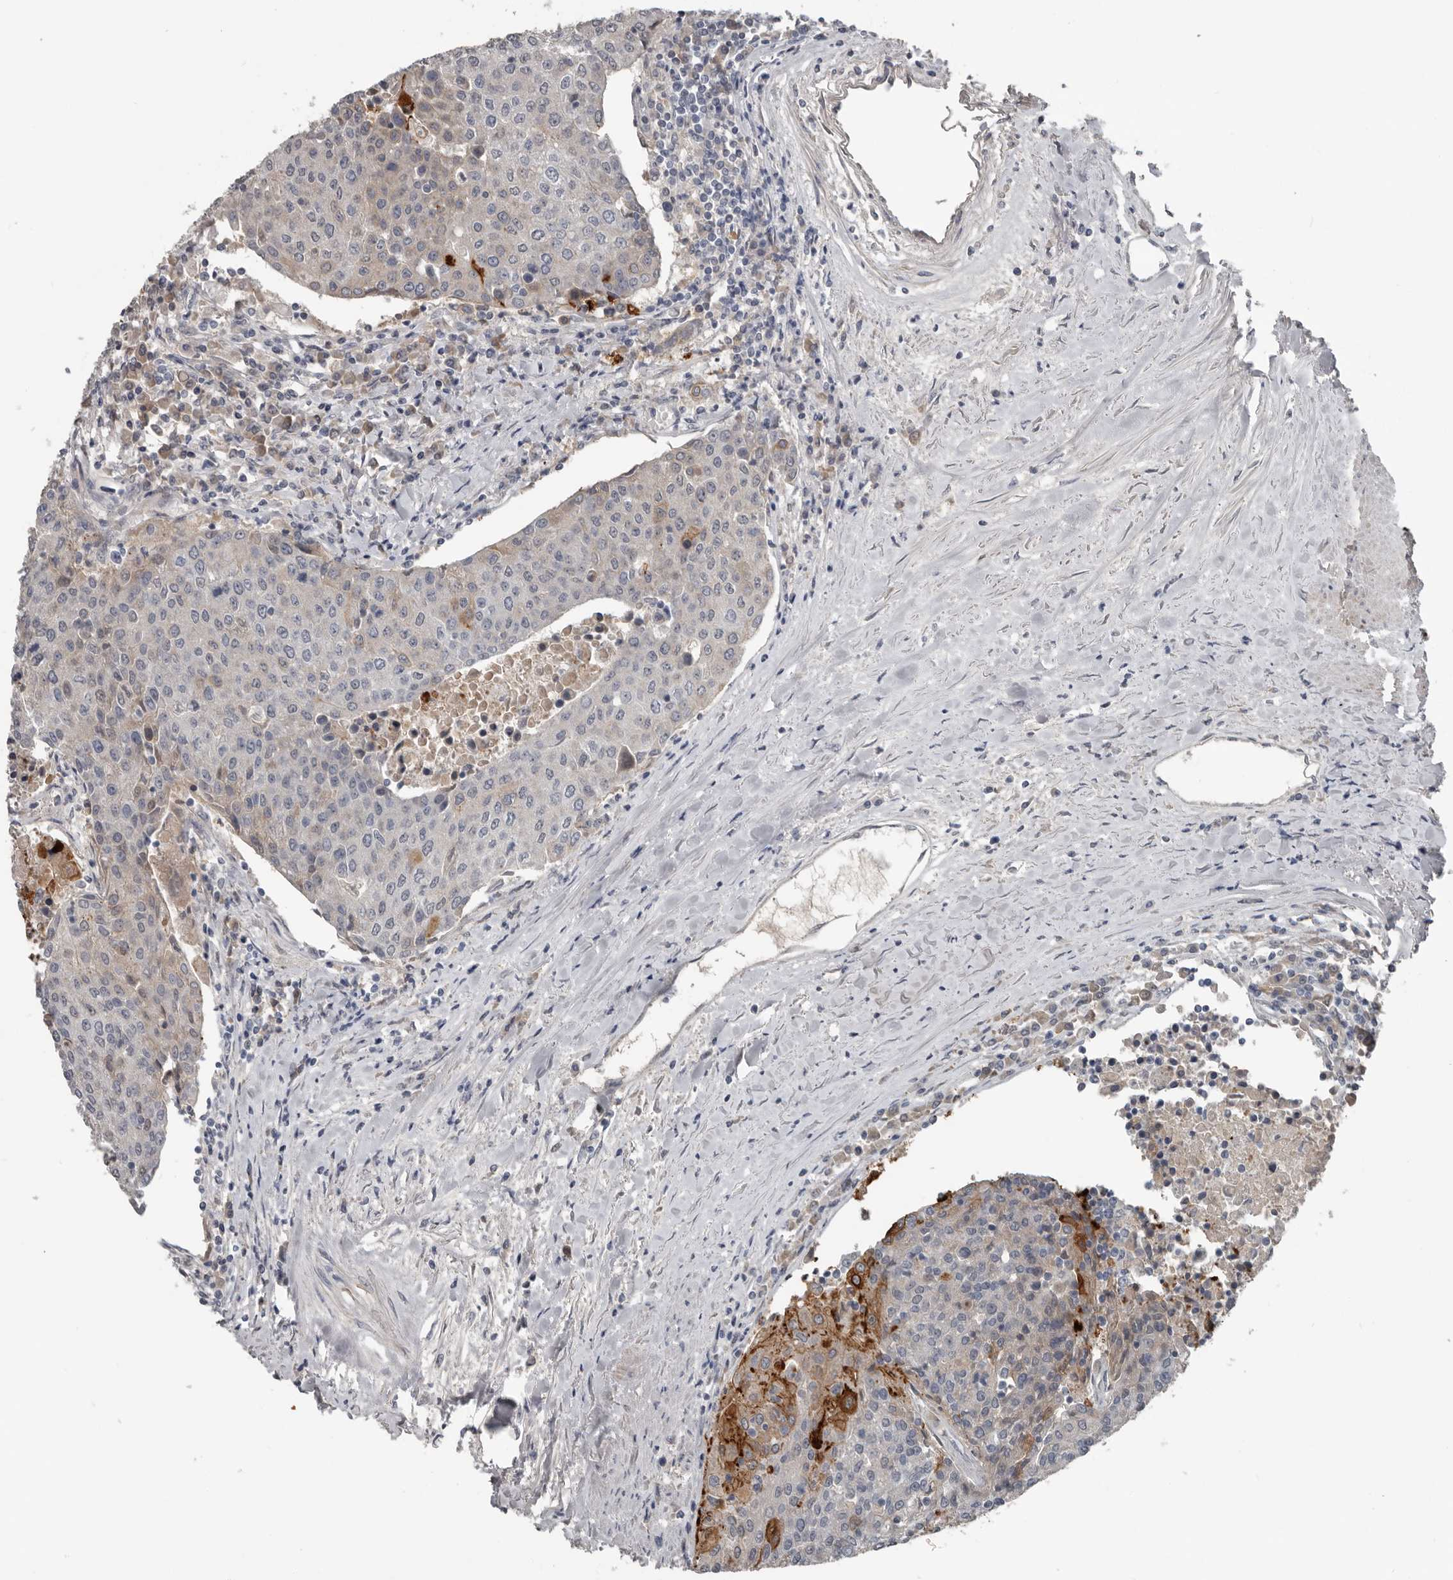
{"staining": {"intensity": "strong", "quantity": "<25%", "location": "cytoplasmic/membranous"}, "tissue": "urothelial cancer", "cell_type": "Tumor cells", "image_type": "cancer", "snomed": [{"axis": "morphology", "description": "Urothelial carcinoma, High grade"}, {"axis": "topography", "description": "Urinary bladder"}], "caption": "A high-resolution histopathology image shows immunohistochemistry (IHC) staining of urothelial cancer, which reveals strong cytoplasmic/membranous positivity in approximately <25% of tumor cells. (DAB IHC, brown staining for protein, blue staining for nuclei).", "gene": "C1orf216", "patient": {"sex": "female", "age": 85}}